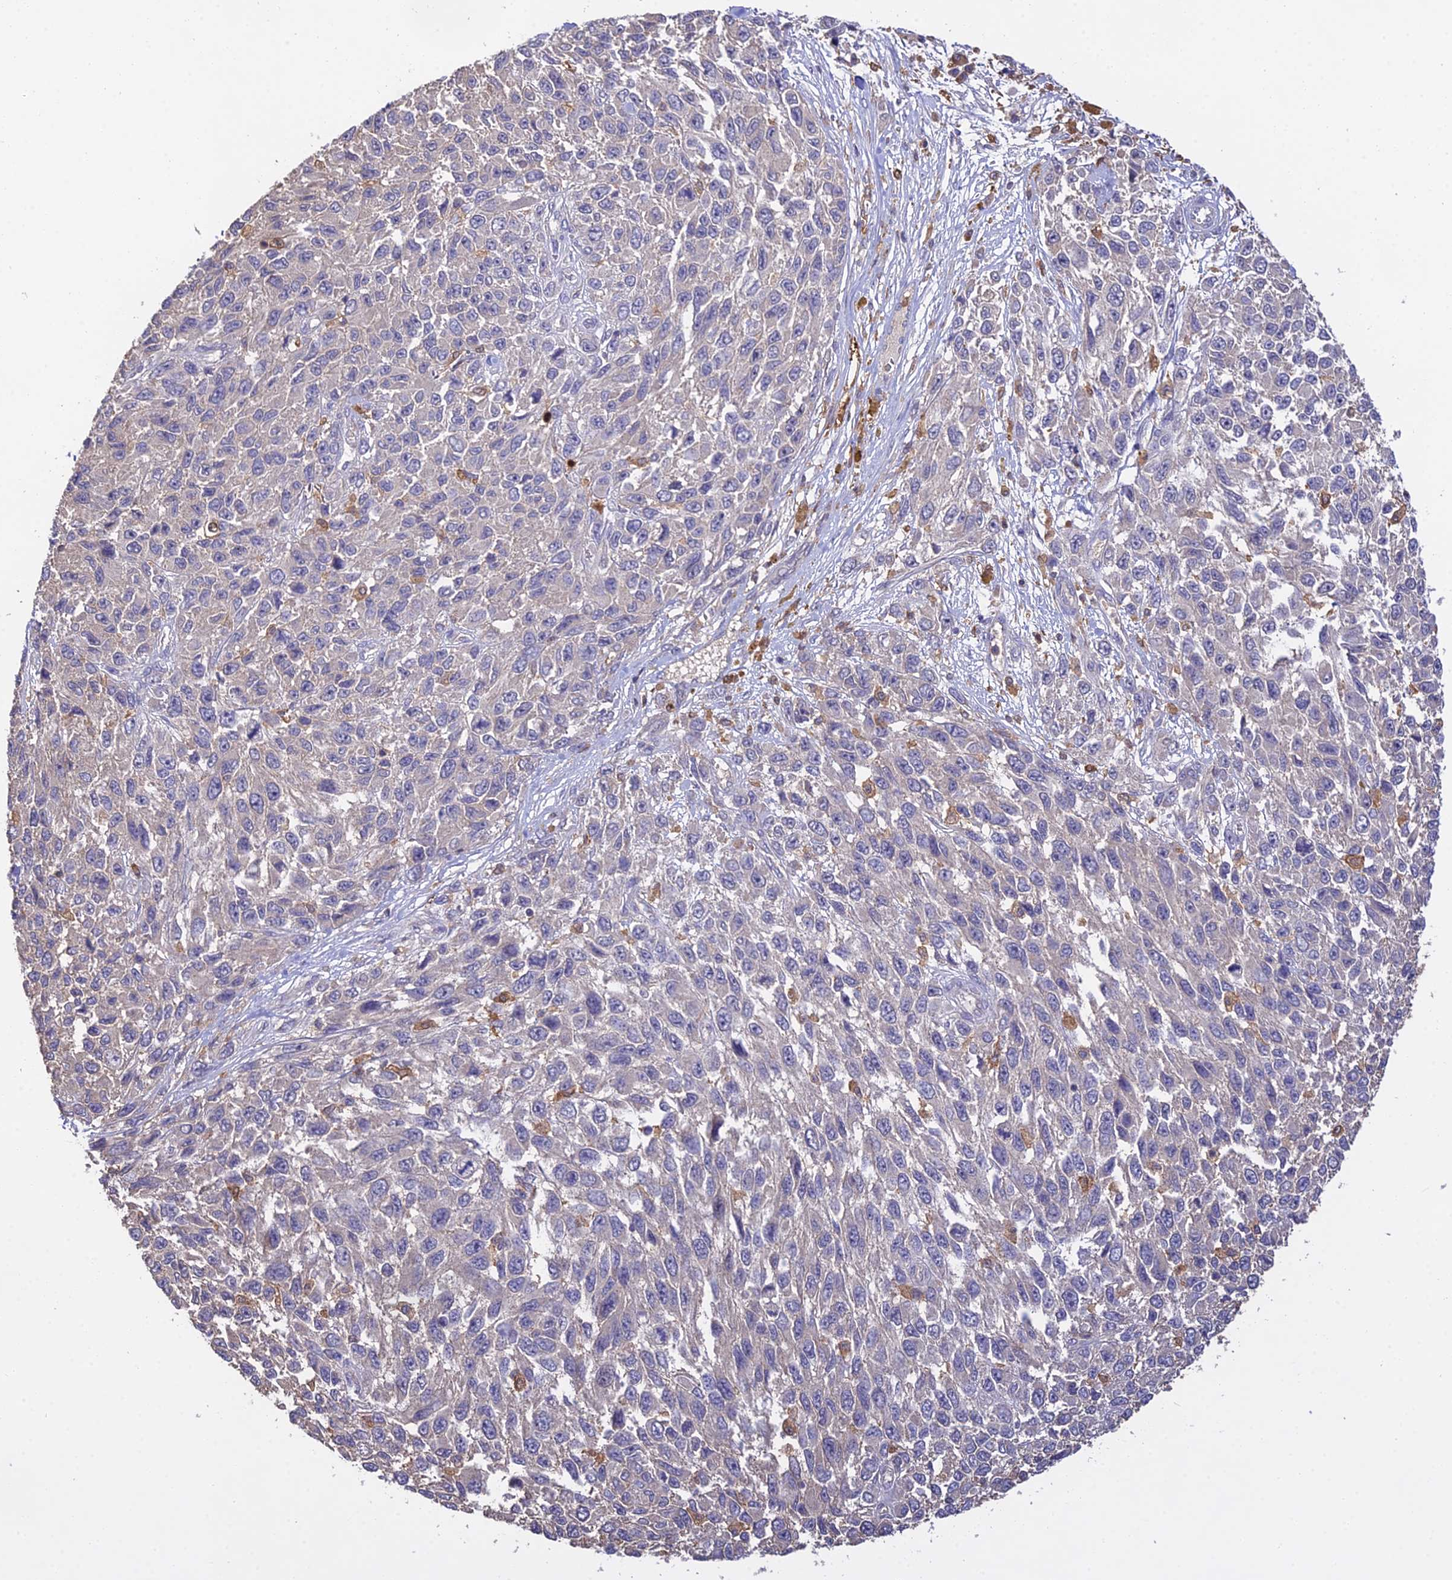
{"staining": {"intensity": "negative", "quantity": "none", "location": "none"}, "tissue": "melanoma", "cell_type": "Tumor cells", "image_type": "cancer", "snomed": [{"axis": "morphology", "description": "Malignant melanoma, NOS"}, {"axis": "topography", "description": "Skin"}], "caption": "IHC of melanoma shows no positivity in tumor cells.", "gene": "FBP1", "patient": {"sex": "female", "age": 96}}